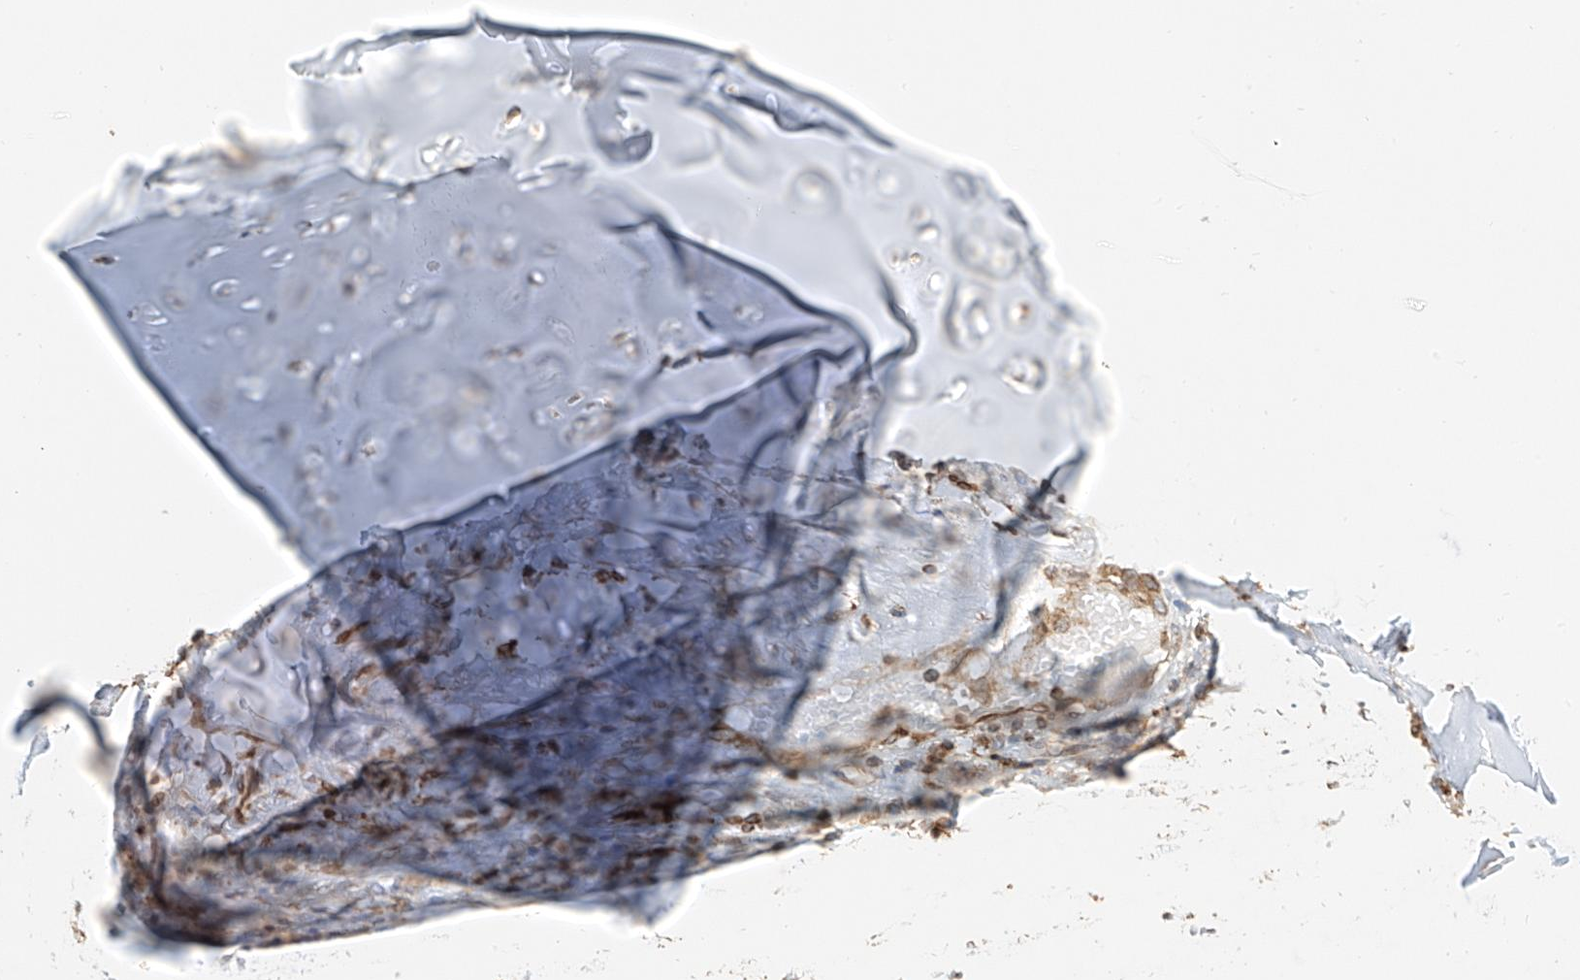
{"staining": {"intensity": "weak", "quantity": ">75%", "location": "cytoplasmic/membranous"}, "tissue": "adipose tissue", "cell_type": "Adipocytes", "image_type": "normal", "snomed": [{"axis": "morphology", "description": "Normal tissue, NOS"}, {"axis": "morphology", "description": "Basal cell carcinoma"}, {"axis": "topography", "description": "Cartilage tissue"}, {"axis": "topography", "description": "Nasopharynx"}, {"axis": "topography", "description": "Oral tissue"}], "caption": "Adipose tissue stained with DAB (3,3'-diaminobenzidine) immunohistochemistry (IHC) shows low levels of weak cytoplasmic/membranous staining in about >75% of adipocytes. The protein is stained brown, and the nuclei are stained in blue (DAB IHC with brightfield microscopy, high magnification).", "gene": "DHRS7", "patient": {"sex": "female", "age": 77}}